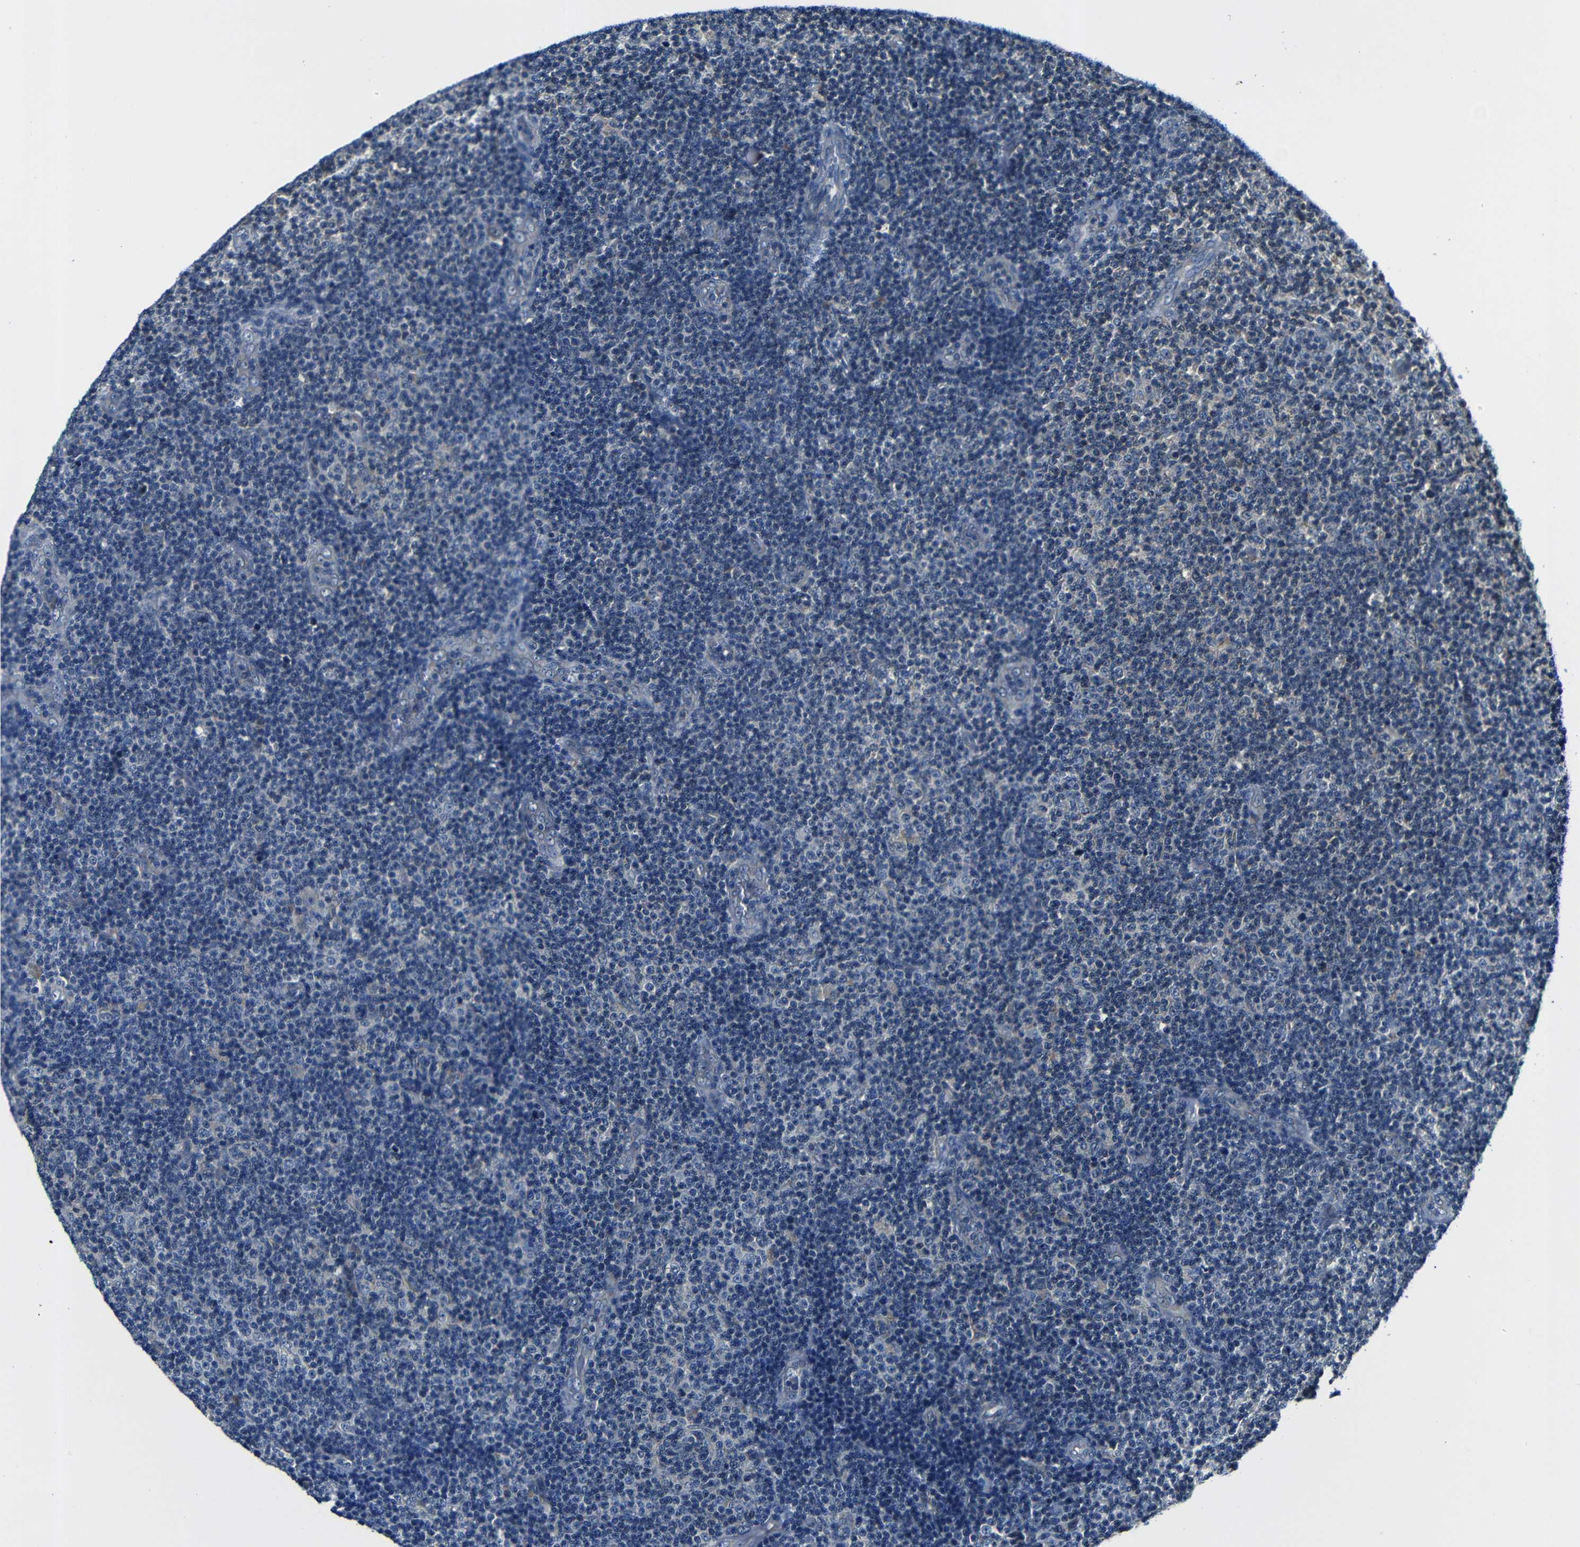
{"staining": {"intensity": "negative", "quantity": "none", "location": "none"}, "tissue": "lymphoma", "cell_type": "Tumor cells", "image_type": "cancer", "snomed": [{"axis": "morphology", "description": "Malignant lymphoma, non-Hodgkin's type, Low grade"}, {"axis": "topography", "description": "Lymph node"}], "caption": "A histopathology image of human lymphoma is negative for staining in tumor cells.", "gene": "FKBP14", "patient": {"sex": "male", "age": 83}}